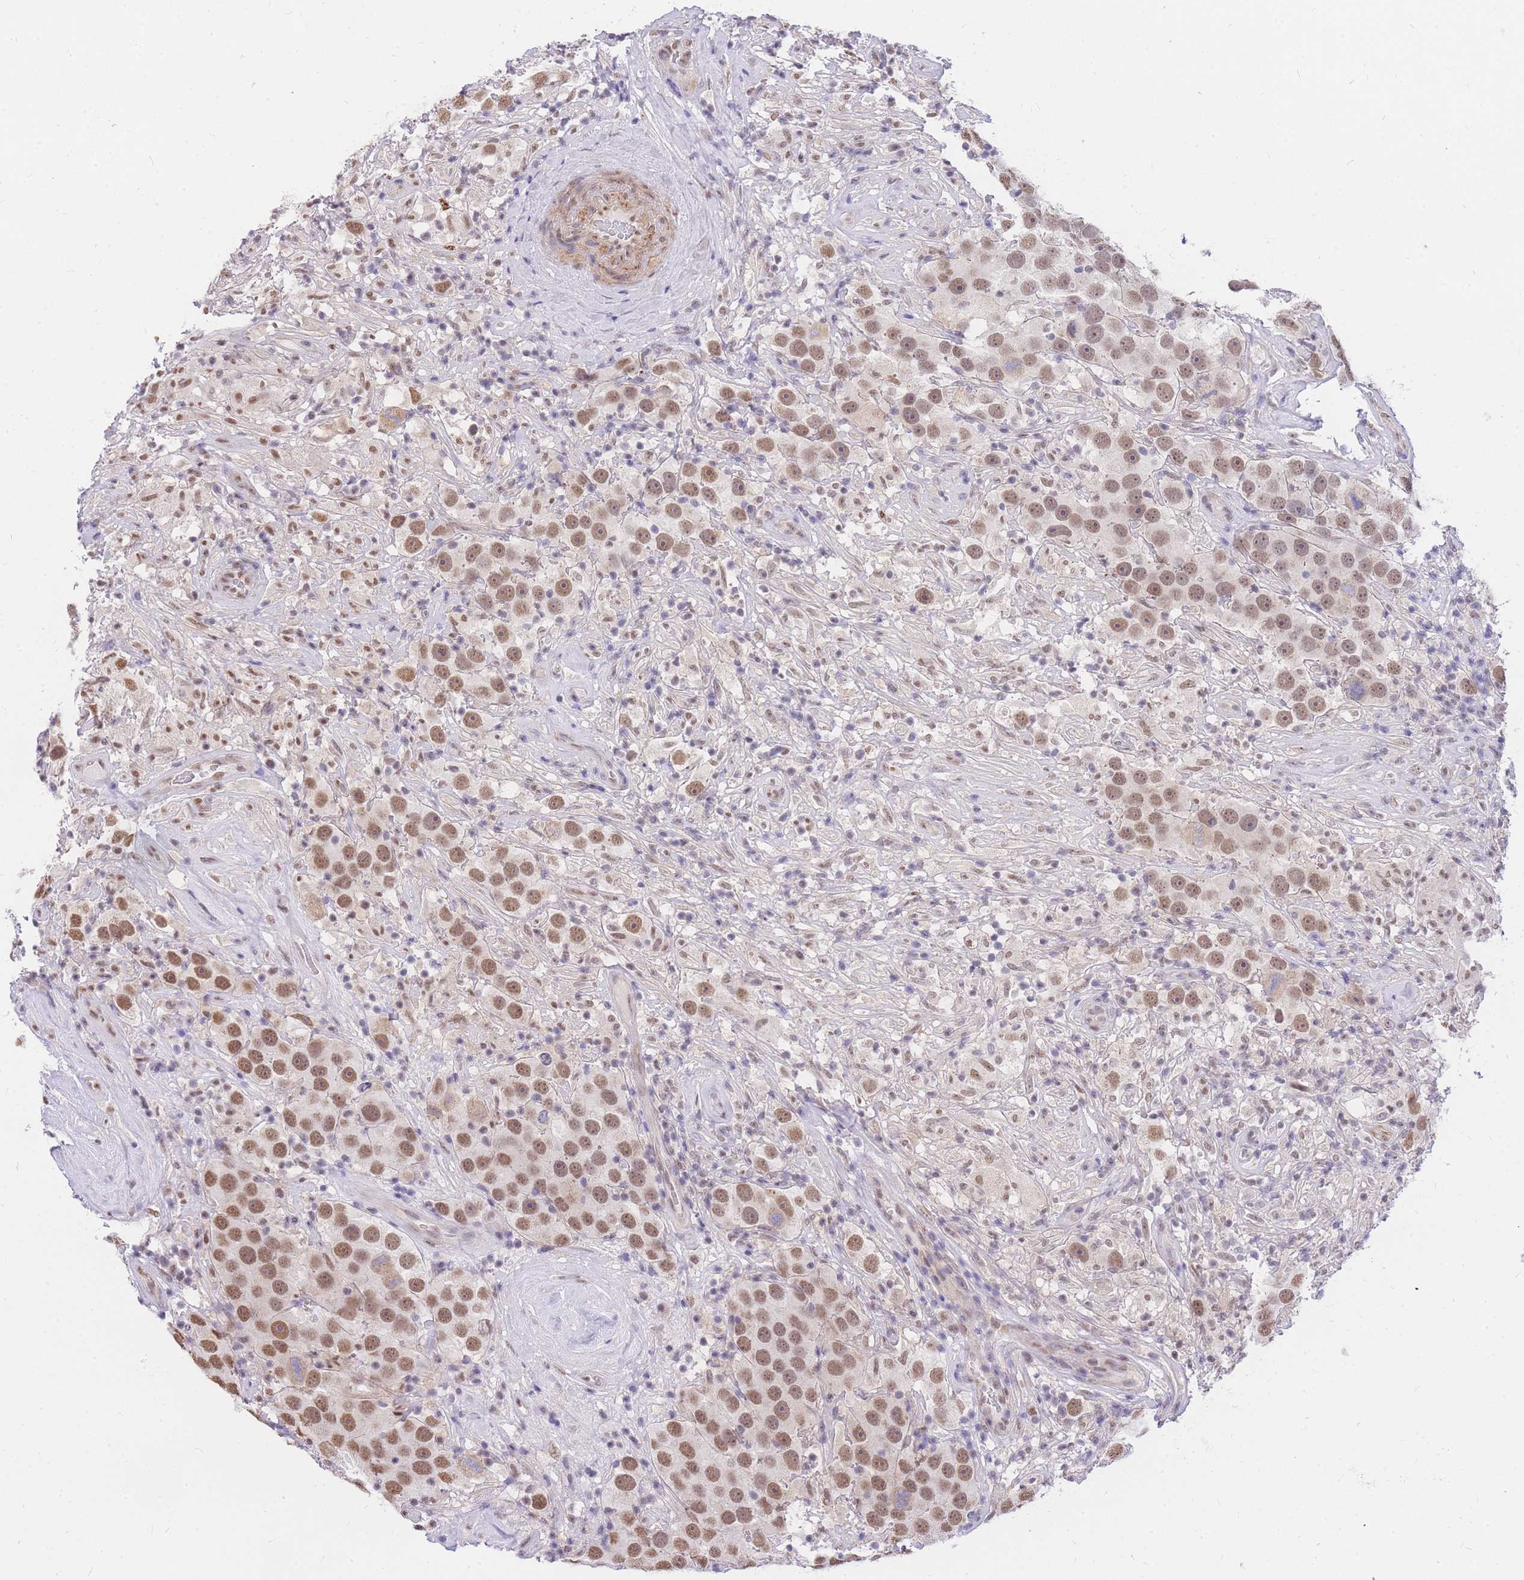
{"staining": {"intensity": "moderate", "quantity": ">75%", "location": "nuclear"}, "tissue": "testis cancer", "cell_type": "Tumor cells", "image_type": "cancer", "snomed": [{"axis": "morphology", "description": "Seminoma, NOS"}, {"axis": "topography", "description": "Testis"}], "caption": "Testis cancer (seminoma) stained for a protein (brown) shows moderate nuclear positive staining in about >75% of tumor cells.", "gene": "S100PBP", "patient": {"sex": "male", "age": 49}}